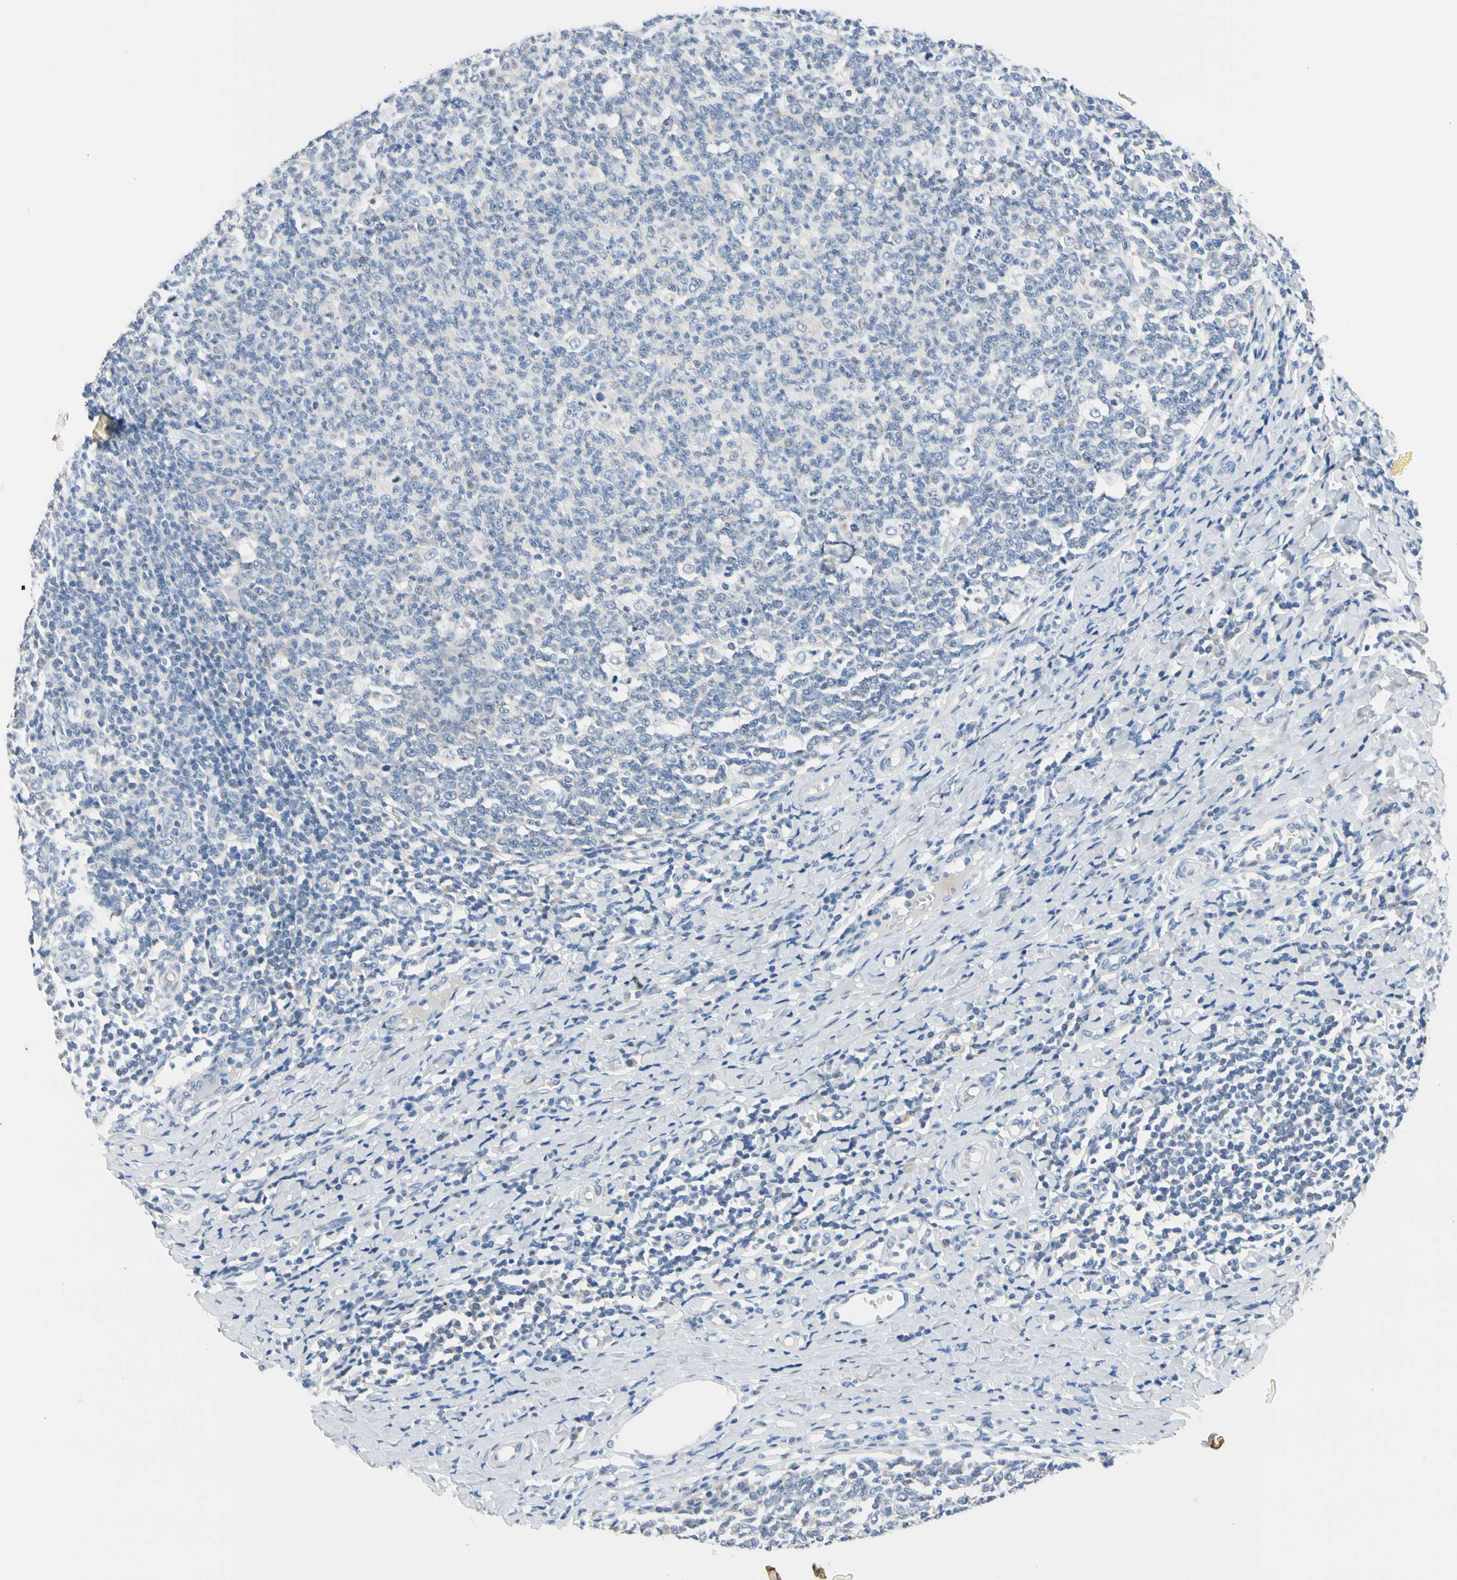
{"staining": {"intensity": "negative", "quantity": "none", "location": "none"}, "tissue": "tonsil", "cell_type": "Germinal center cells", "image_type": "normal", "snomed": [{"axis": "morphology", "description": "Normal tissue, NOS"}, {"axis": "topography", "description": "Tonsil"}], "caption": "Immunohistochemistry of normal human tonsil shows no expression in germinal center cells. (Brightfield microscopy of DAB (3,3'-diaminobenzidine) immunohistochemistry at high magnification).", "gene": "MARK1", "patient": {"sex": "male", "age": 6}}